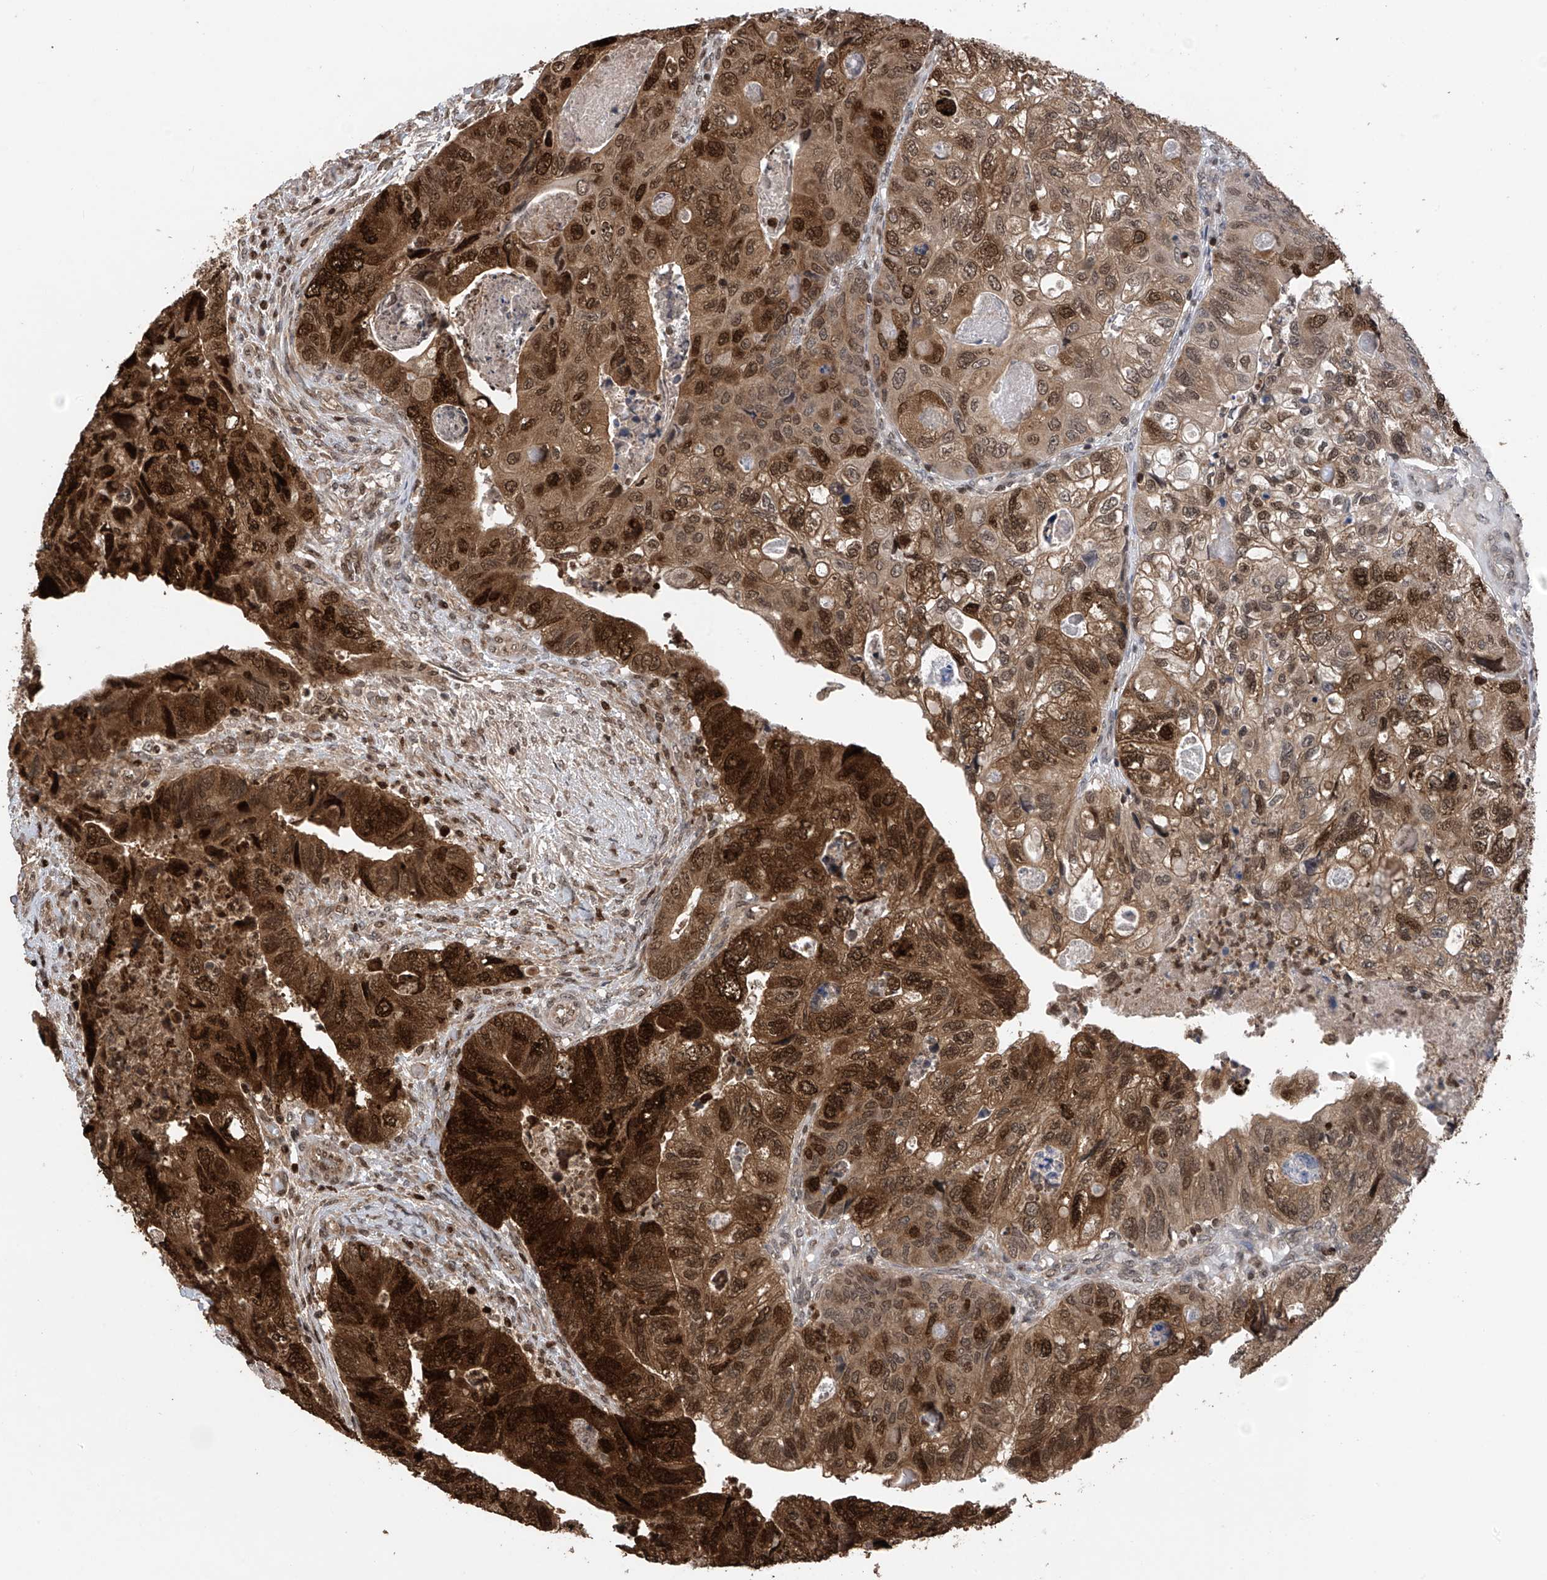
{"staining": {"intensity": "strong", "quantity": ">75%", "location": "cytoplasmic/membranous,nuclear"}, "tissue": "colorectal cancer", "cell_type": "Tumor cells", "image_type": "cancer", "snomed": [{"axis": "morphology", "description": "Adenocarcinoma, NOS"}, {"axis": "topography", "description": "Rectum"}], "caption": "Colorectal cancer stained for a protein (brown) demonstrates strong cytoplasmic/membranous and nuclear positive positivity in about >75% of tumor cells.", "gene": "DNAJC9", "patient": {"sex": "male", "age": 63}}